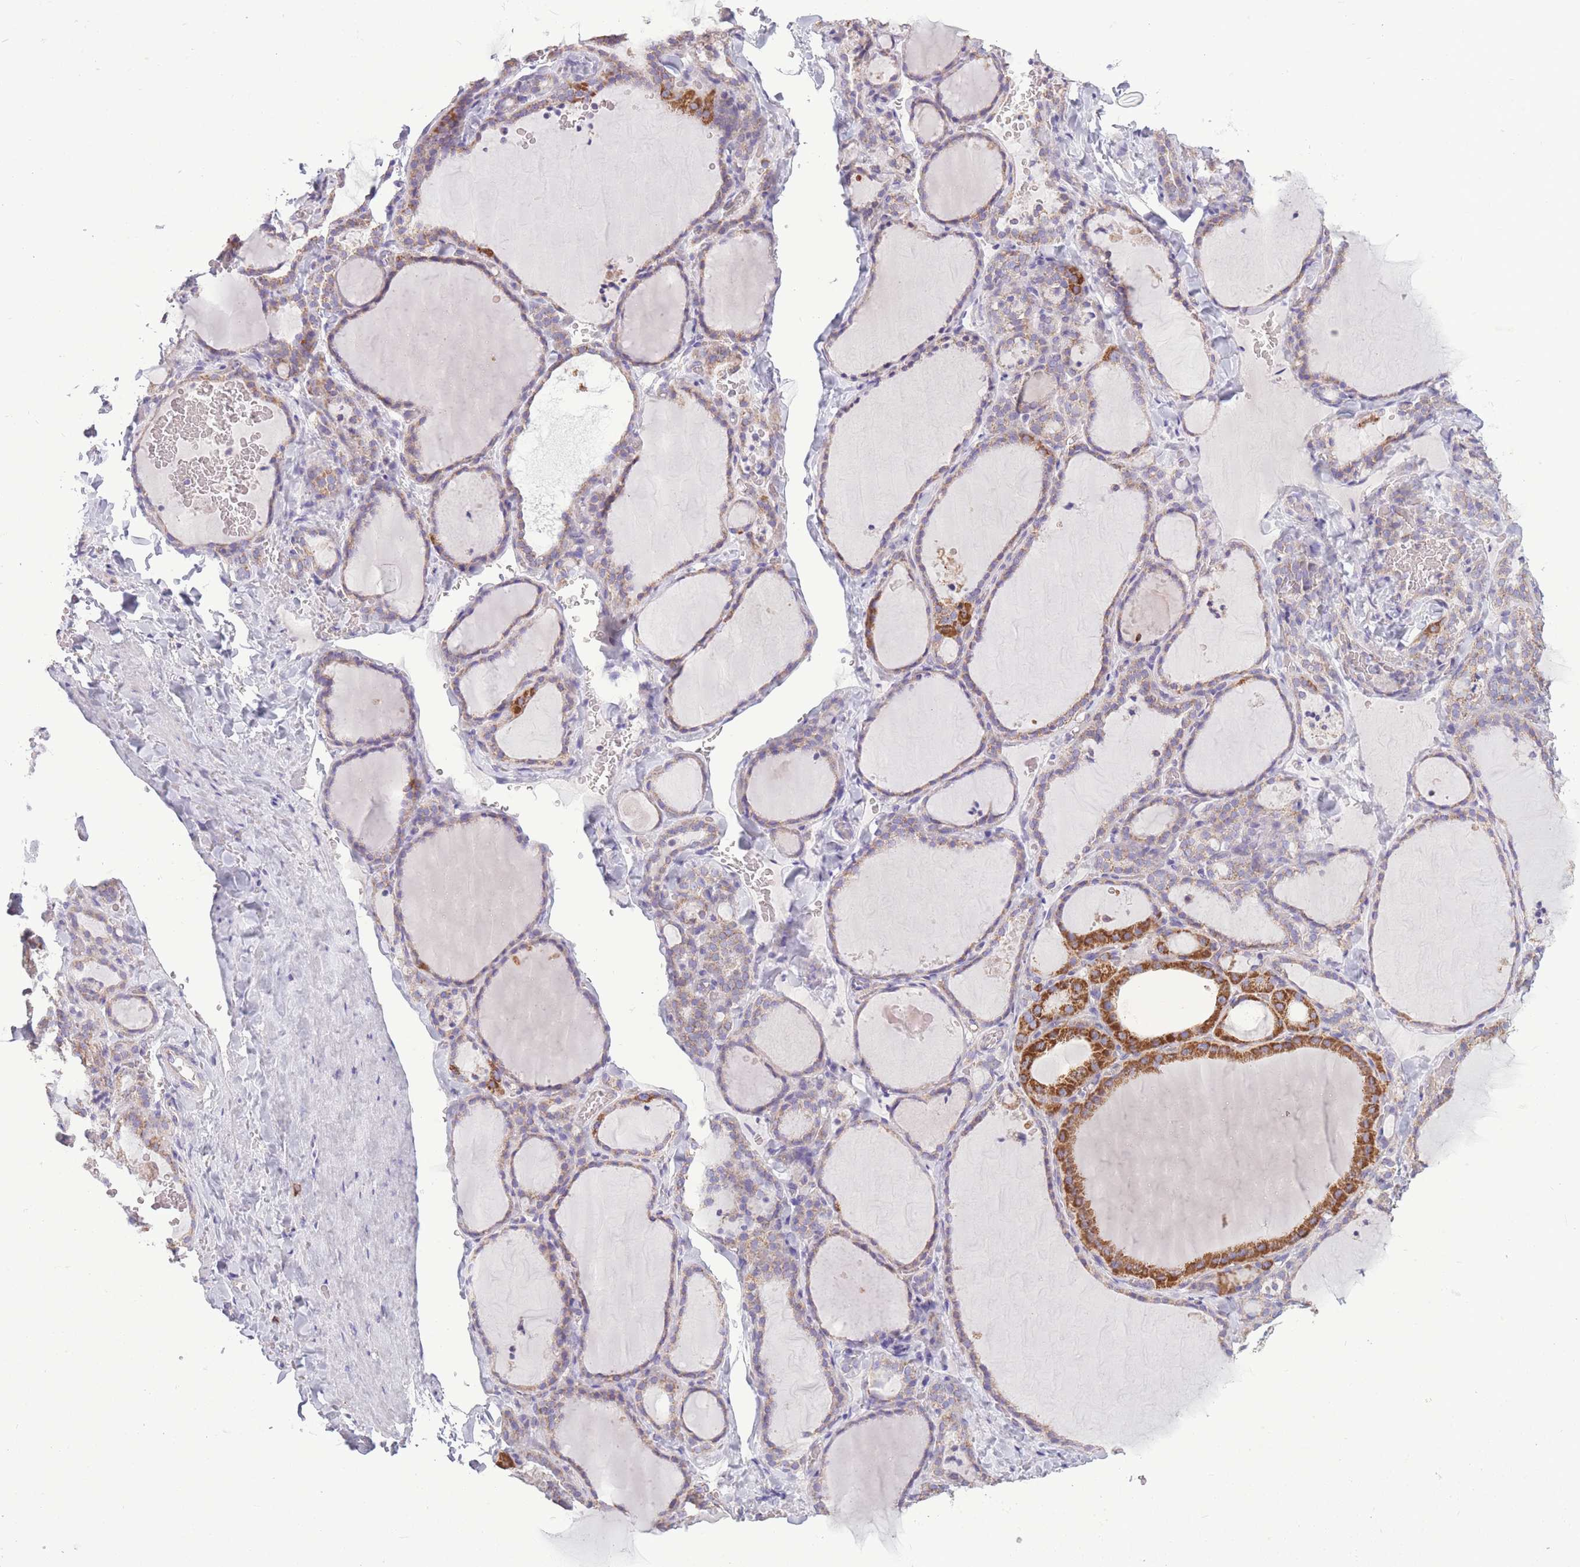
{"staining": {"intensity": "moderate", "quantity": "<25%", "location": "cytoplasmic/membranous"}, "tissue": "thyroid gland", "cell_type": "Glandular cells", "image_type": "normal", "snomed": [{"axis": "morphology", "description": "Normal tissue, NOS"}, {"axis": "topography", "description": "Thyroid gland"}], "caption": "A brown stain shows moderate cytoplasmic/membranous staining of a protein in glandular cells of unremarkable human thyroid gland.", "gene": "PDHA1", "patient": {"sex": "female", "age": 22}}